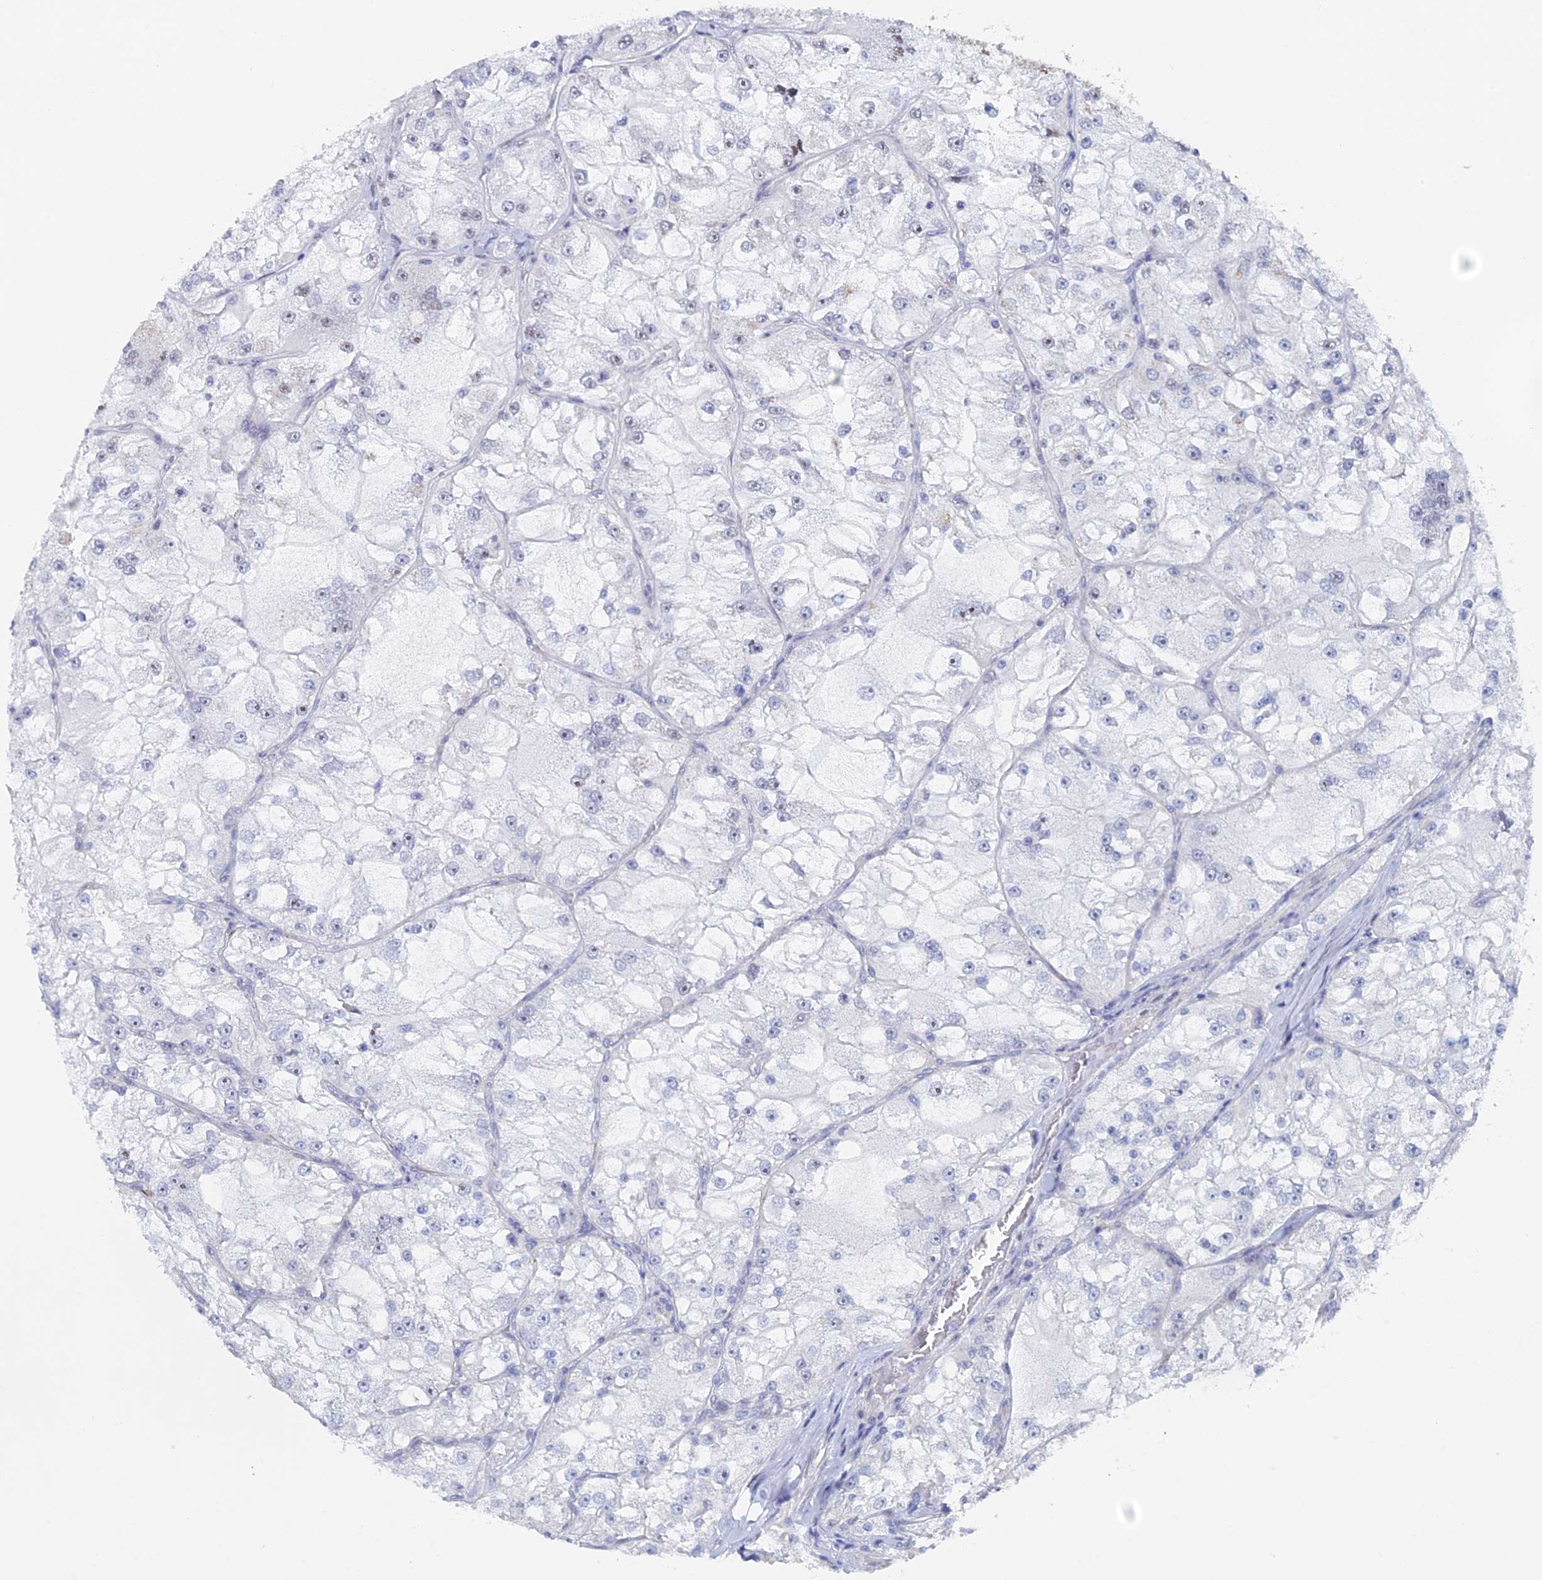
{"staining": {"intensity": "negative", "quantity": "none", "location": "none"}, "tissue": "renal cancer", "cell_type": "Tumor cells", "image_type": "cancer", "snomed": [{"axis": "morphology", "description": "Adenocarcinoma, NOS"}, {"axis": "topography", "description": "Kidney"}], "caption": "IHC image of human renal adenocarcinoma stained for a protein (brown), which displays no expression in tumor cells.", "gene": "GMNC", "patient": {"sex": "female", "age": 72}}